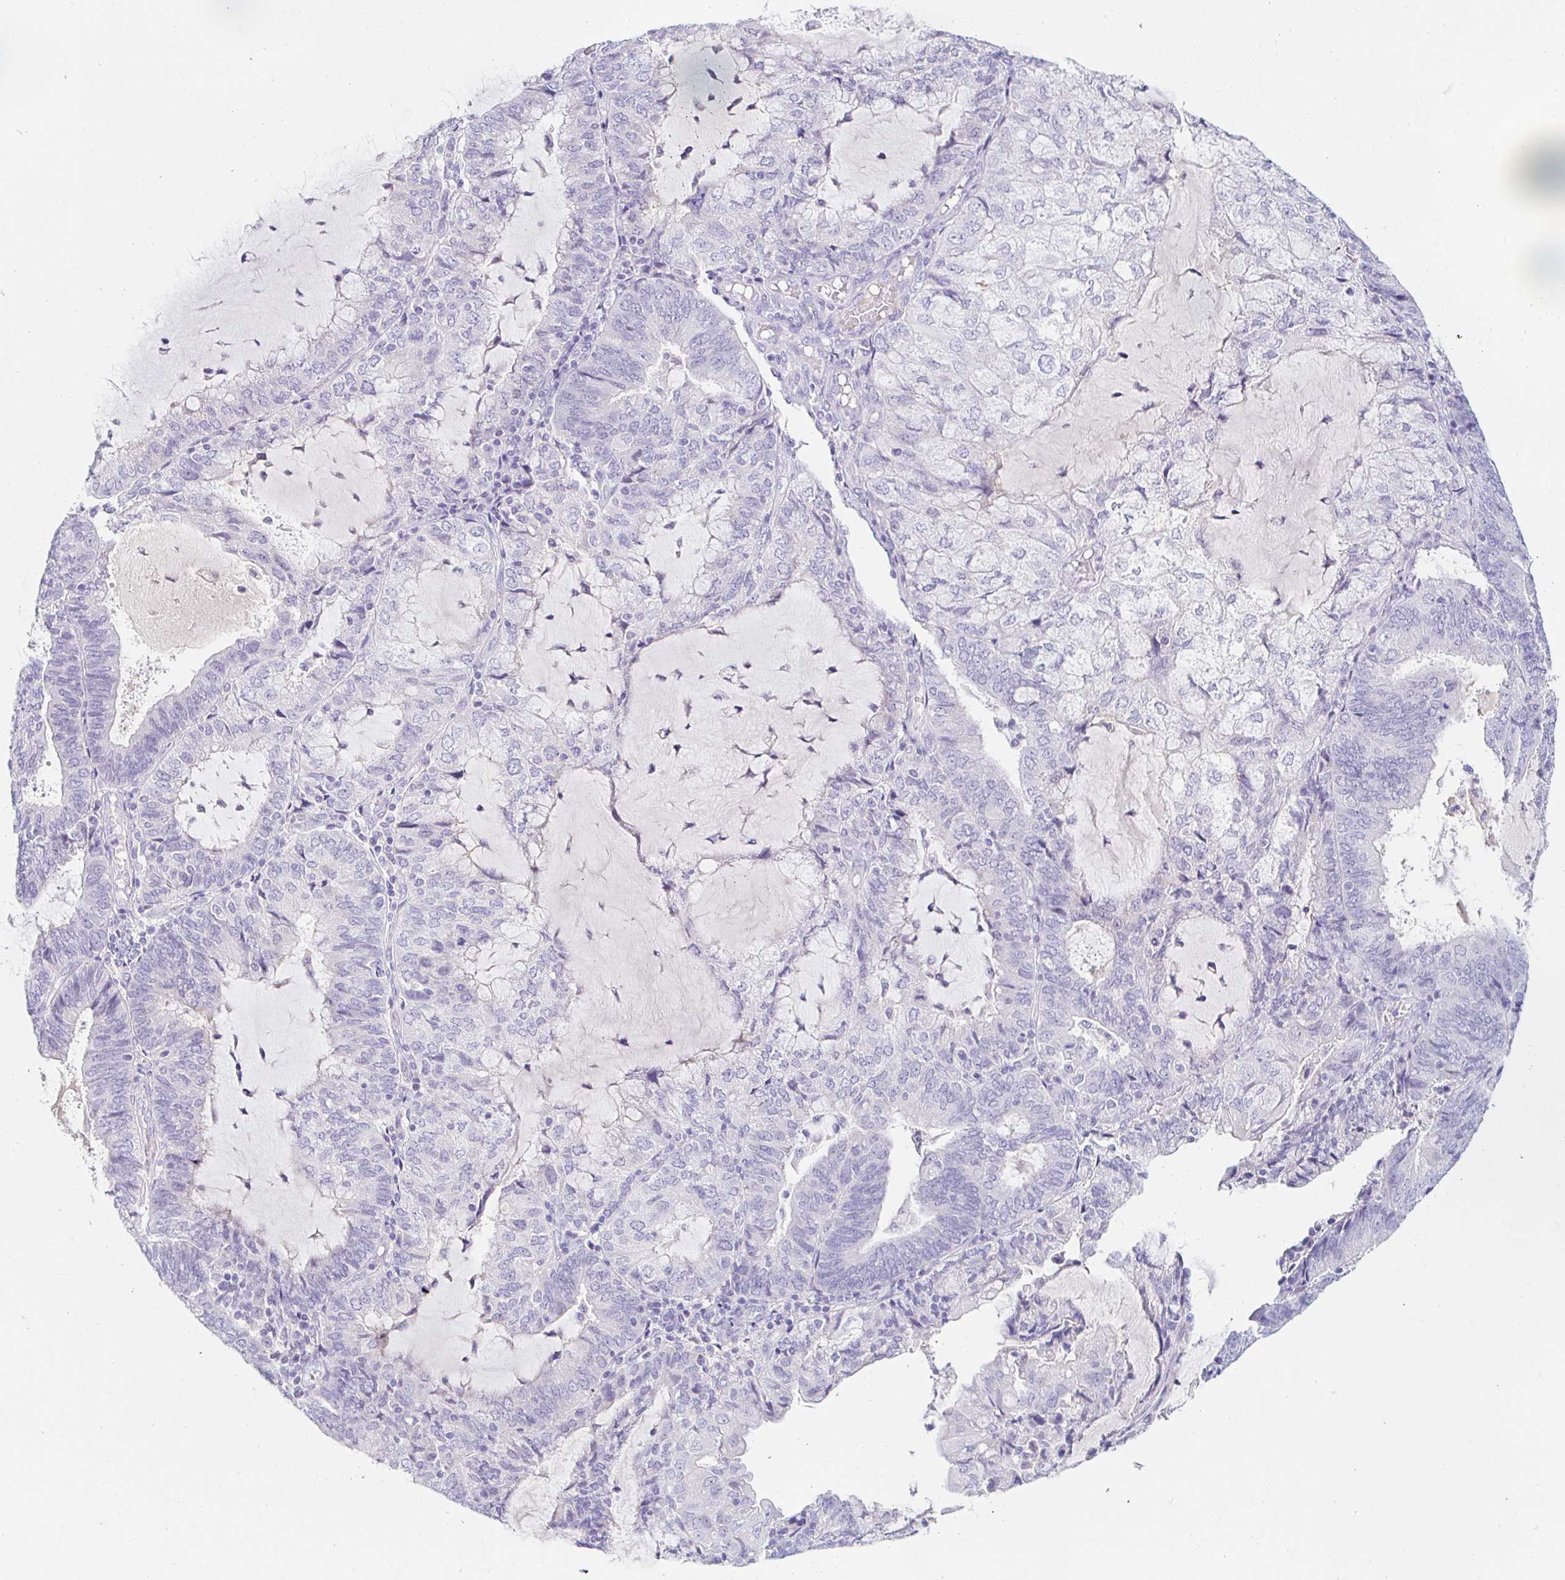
{"staining": {"intensity": "negative", "quantity": "none", "location": "none"}, "tissue": "endometrial cancer", "cell_type": "Tumor cells", "image_type": "cancer", "snomed": [{"axis": "morphology", "description": "Adenocarcinoma, NOS"}, {"axis": "topography", "description": "Endometrium"}], "caption": "Immunohistochemical staining of human endometrial cancer (adenocarcinoma) displays no significant expression in tumor cells.", "gene": "TEX44", "patient": {"sex": "female", "age": 81}}